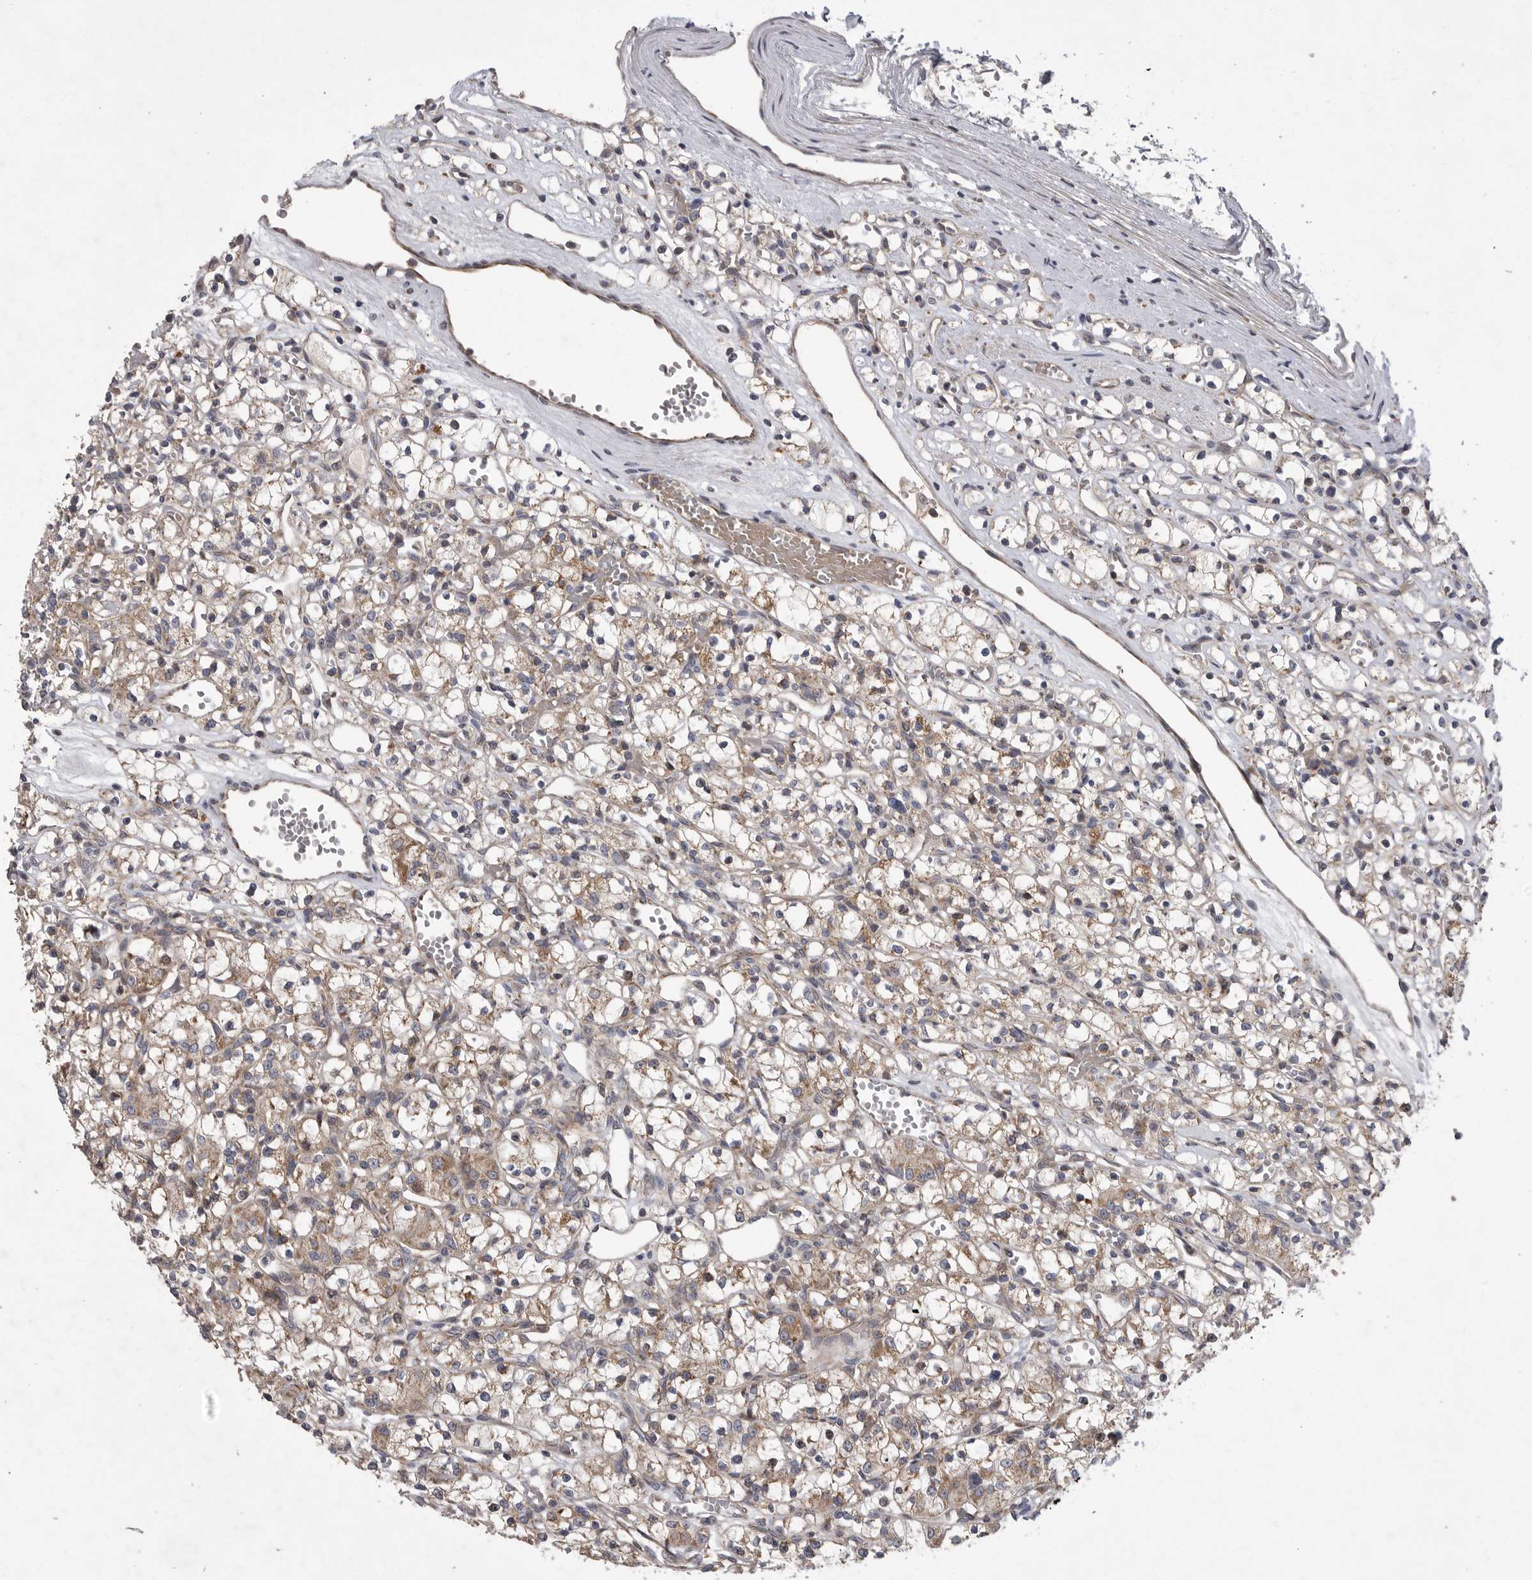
{"staining": {"intensity": "weak", "quantity": ">75%", "location": "cytoplasmic/membranous"}, "tissue": "renal cancer", "cell_type": "Tumor cells", "image_type": "cancer", "snomed": [{"axis": "morphology", "description": "Adenocarcinoma, NOS"}, {"axis": "topography", "description": "Kidney"}], "caption": "Renal cancer stained for a protein displays weak cytoplasmic/membranous positivity in tumor cells.", "gene": "CRP", "patient": {"sex": "female", "age": 59}}